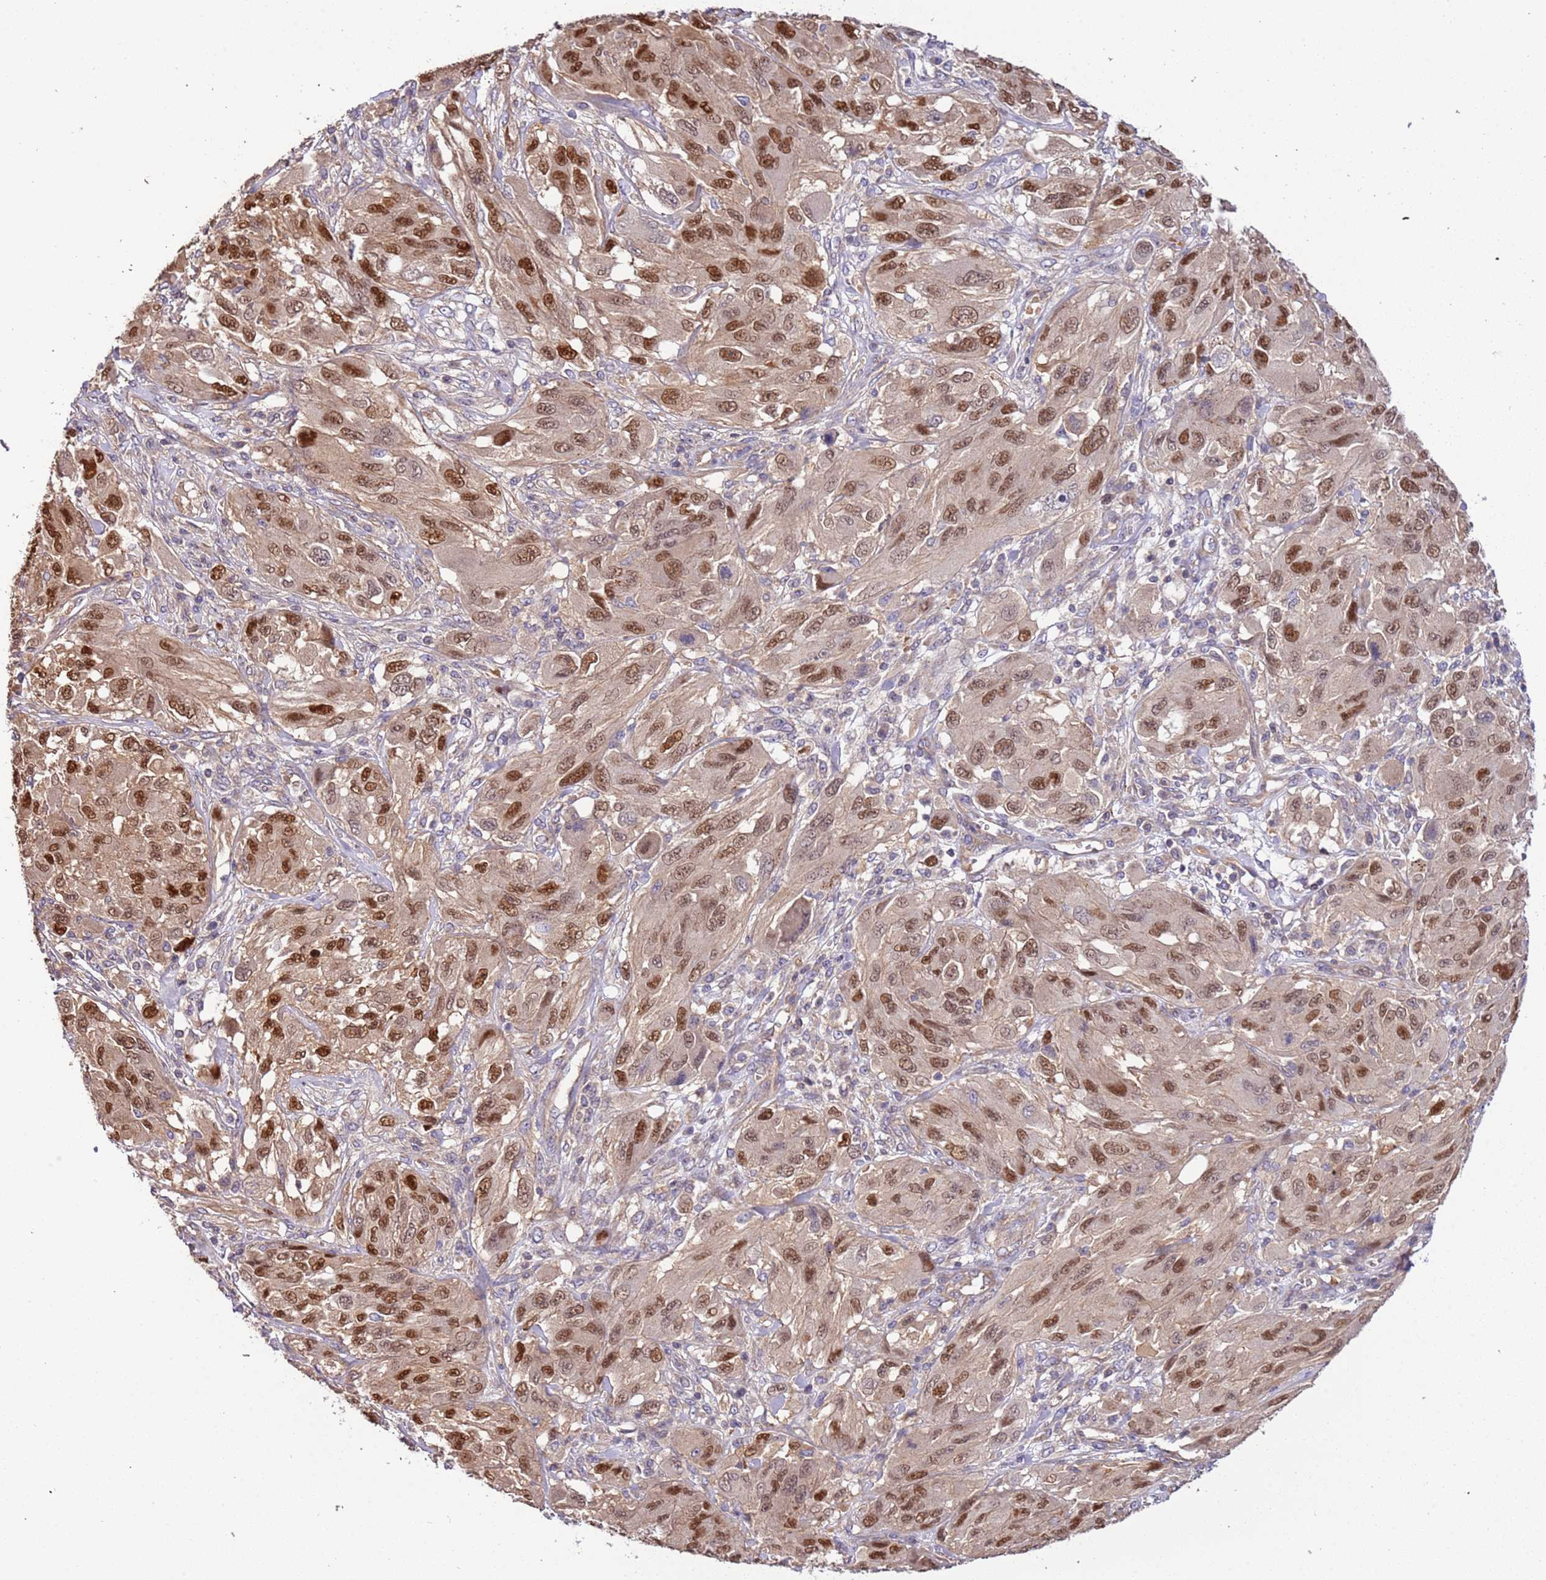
{"staining": {"intensity": "strong", "quantity": ">75%", "location": "nuclear"}, "tissue": "melanoma", "cell_type": "Tumor cells", "image_type": "cancer", "snomed": [{"axis": "morphology", "description": "Malignant melanoma, NOS"}, {"axis": "topography", "description": "Skin"}], "caption": "The immunohistochemical stain shows strong nuclear staining in tumor cells of melanoma tissue. The protein is stained brown, and the nuclei are stained in blue (DAB (3,3'-diaminobenzidine) IHC with brightfield microscopy, high magnification).", "gene": "LAMB4", "patient": {"sex": "female", "age": 91}}